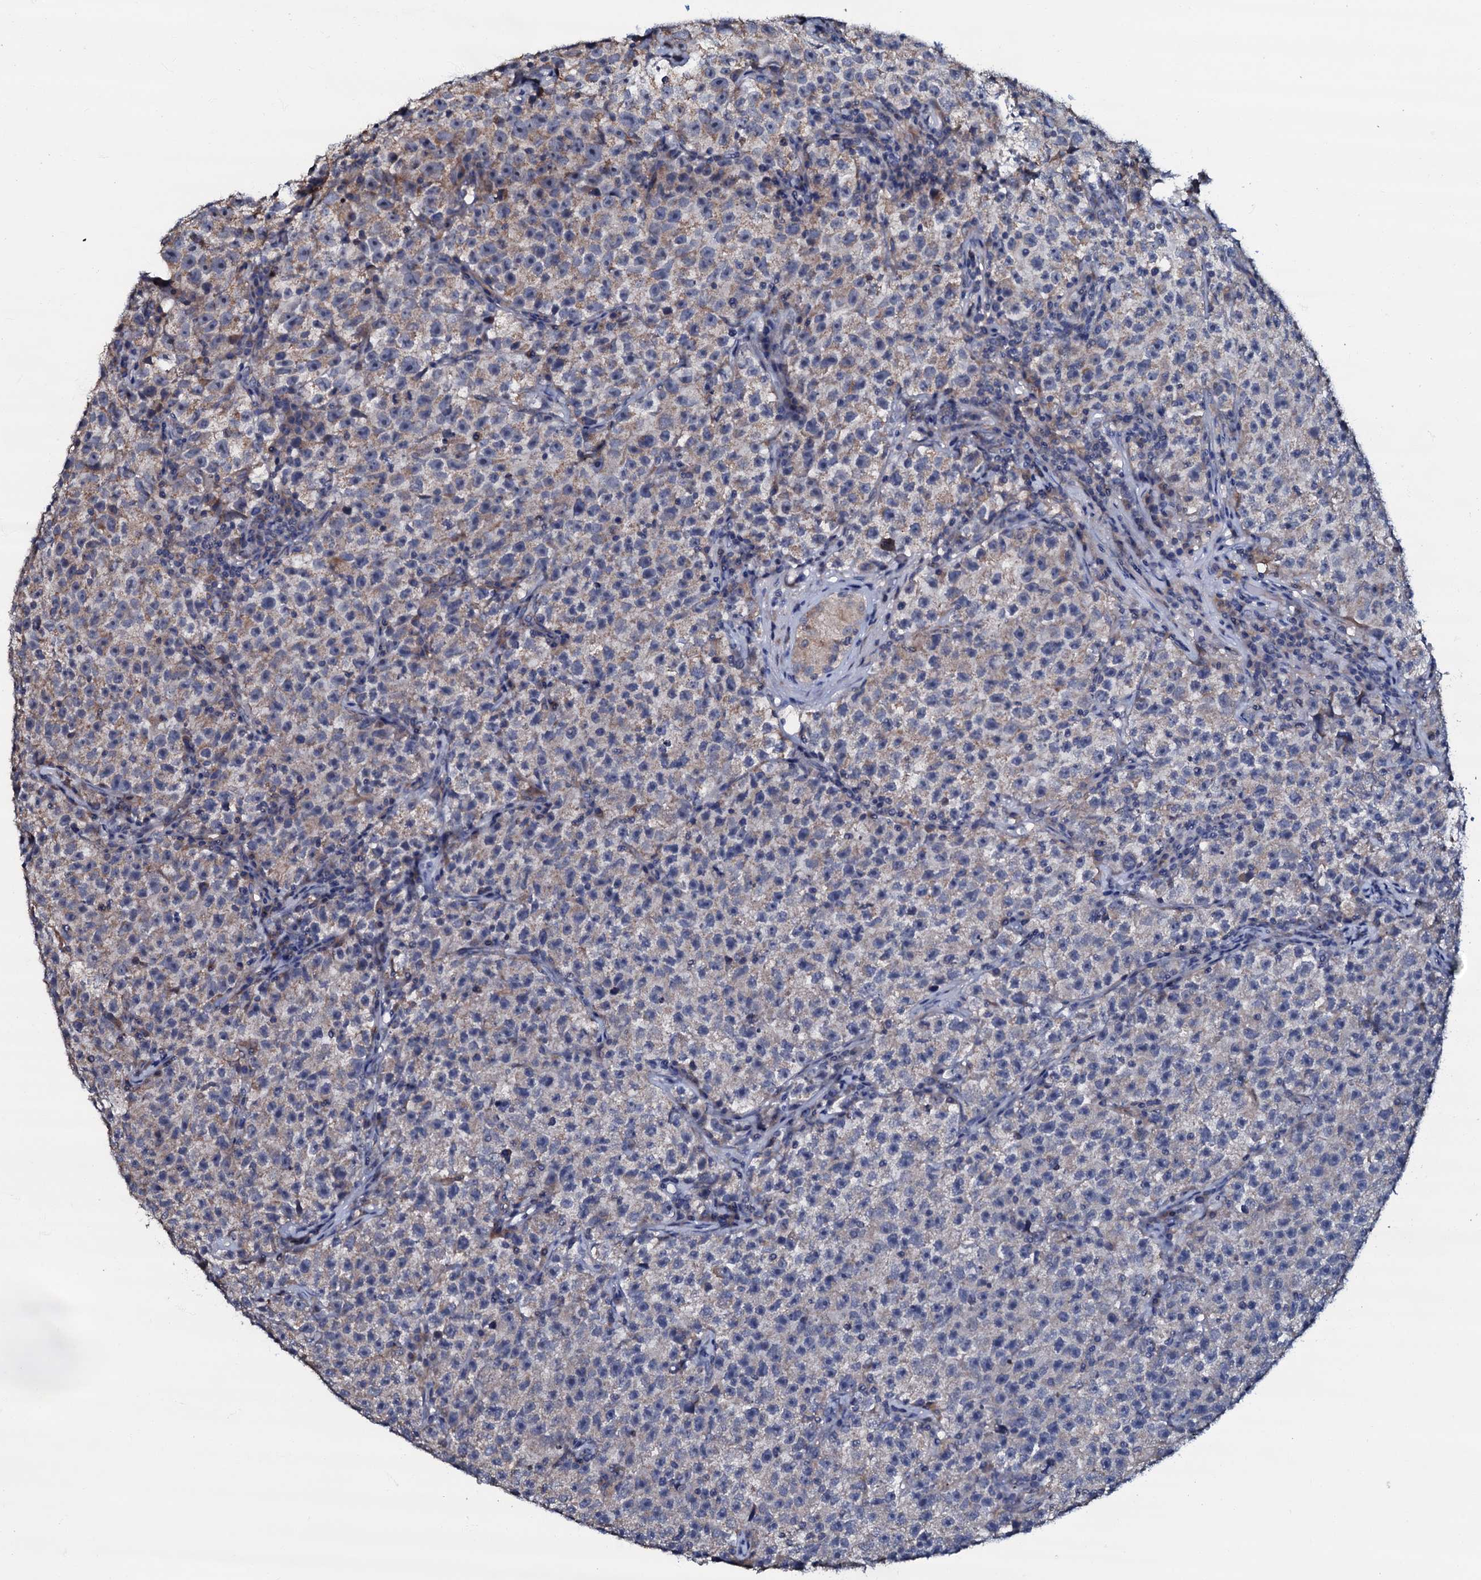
{"staining": {"intensity": "negative", "quantity": "none", "location": "none"}, "tissue": "testis cancer", "cell_type": "Tumor cells", "image_type": "cancer", "snomed": [{"axis": "morphology", "description": "Seminoma, NOS"}, {"axis": "topography", "description": "Testis"}], "caption": "The immunohistochemistry (IHC) photomicrograph has no significant expression in tumor cells of testis cancer tissue.", "gene": "CPNE2", "patient": {"sex": "male", "age": 22}}